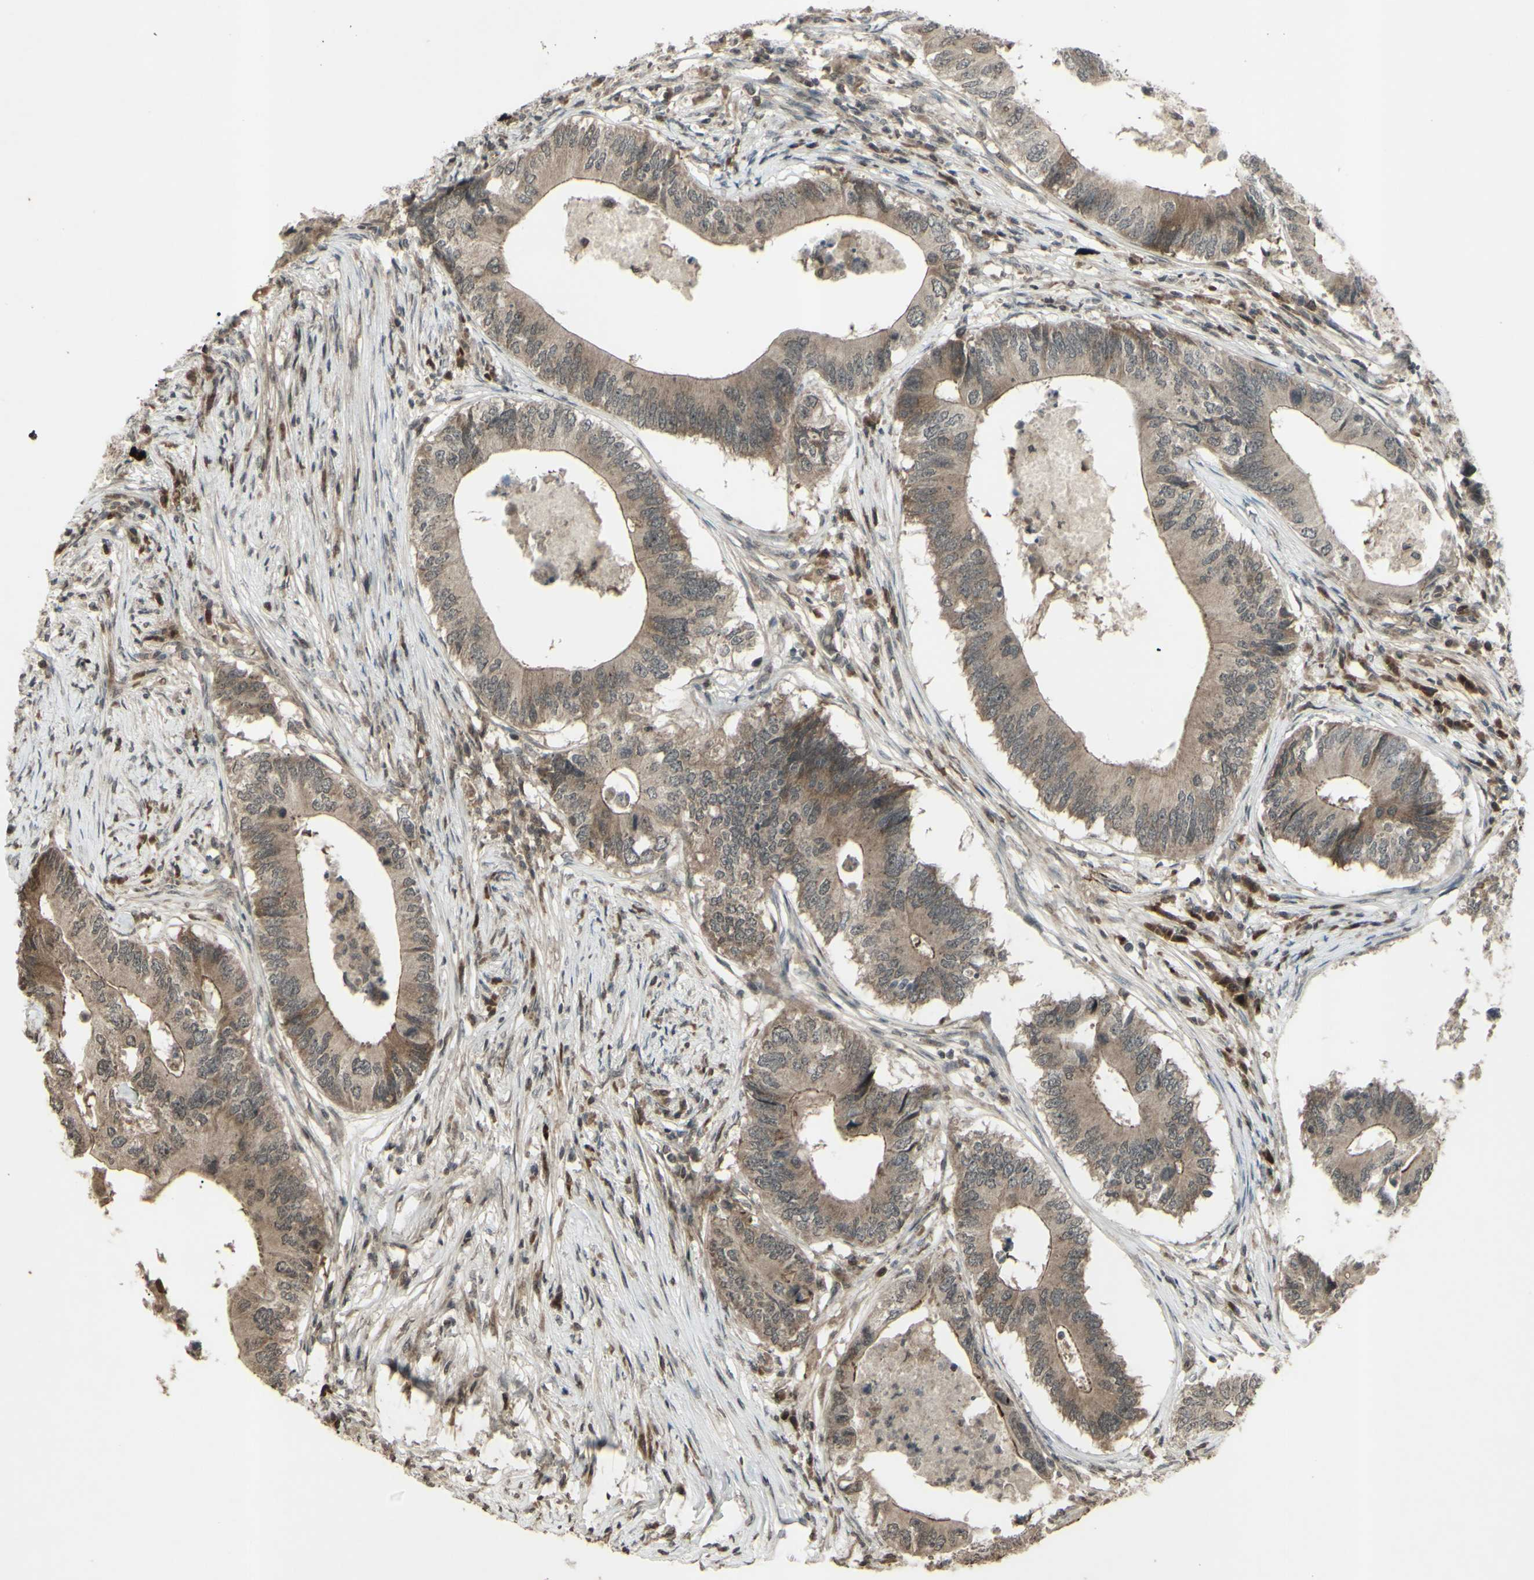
{"staining": {"intensity": "weak", "quantity": ">75%", "location": "cytoplasmic/membranous"}, "tissue": "colorectal cancer", "cell_type": "Tumor cells", "image_type": "cancer", "snomed": [{"axis": "morphology", "description": "Adenocarcinoma, NOS"}, {"axis": "topography", "description": "Colon"}], "caption": "Immunohistochemical staining of colorectal cancer demonstrates weak cytoplasmic/membranous protein expression in about >75% of tumor cells.", "gene": "BLNK", "patient": {"sex": "male", "age": 71}}